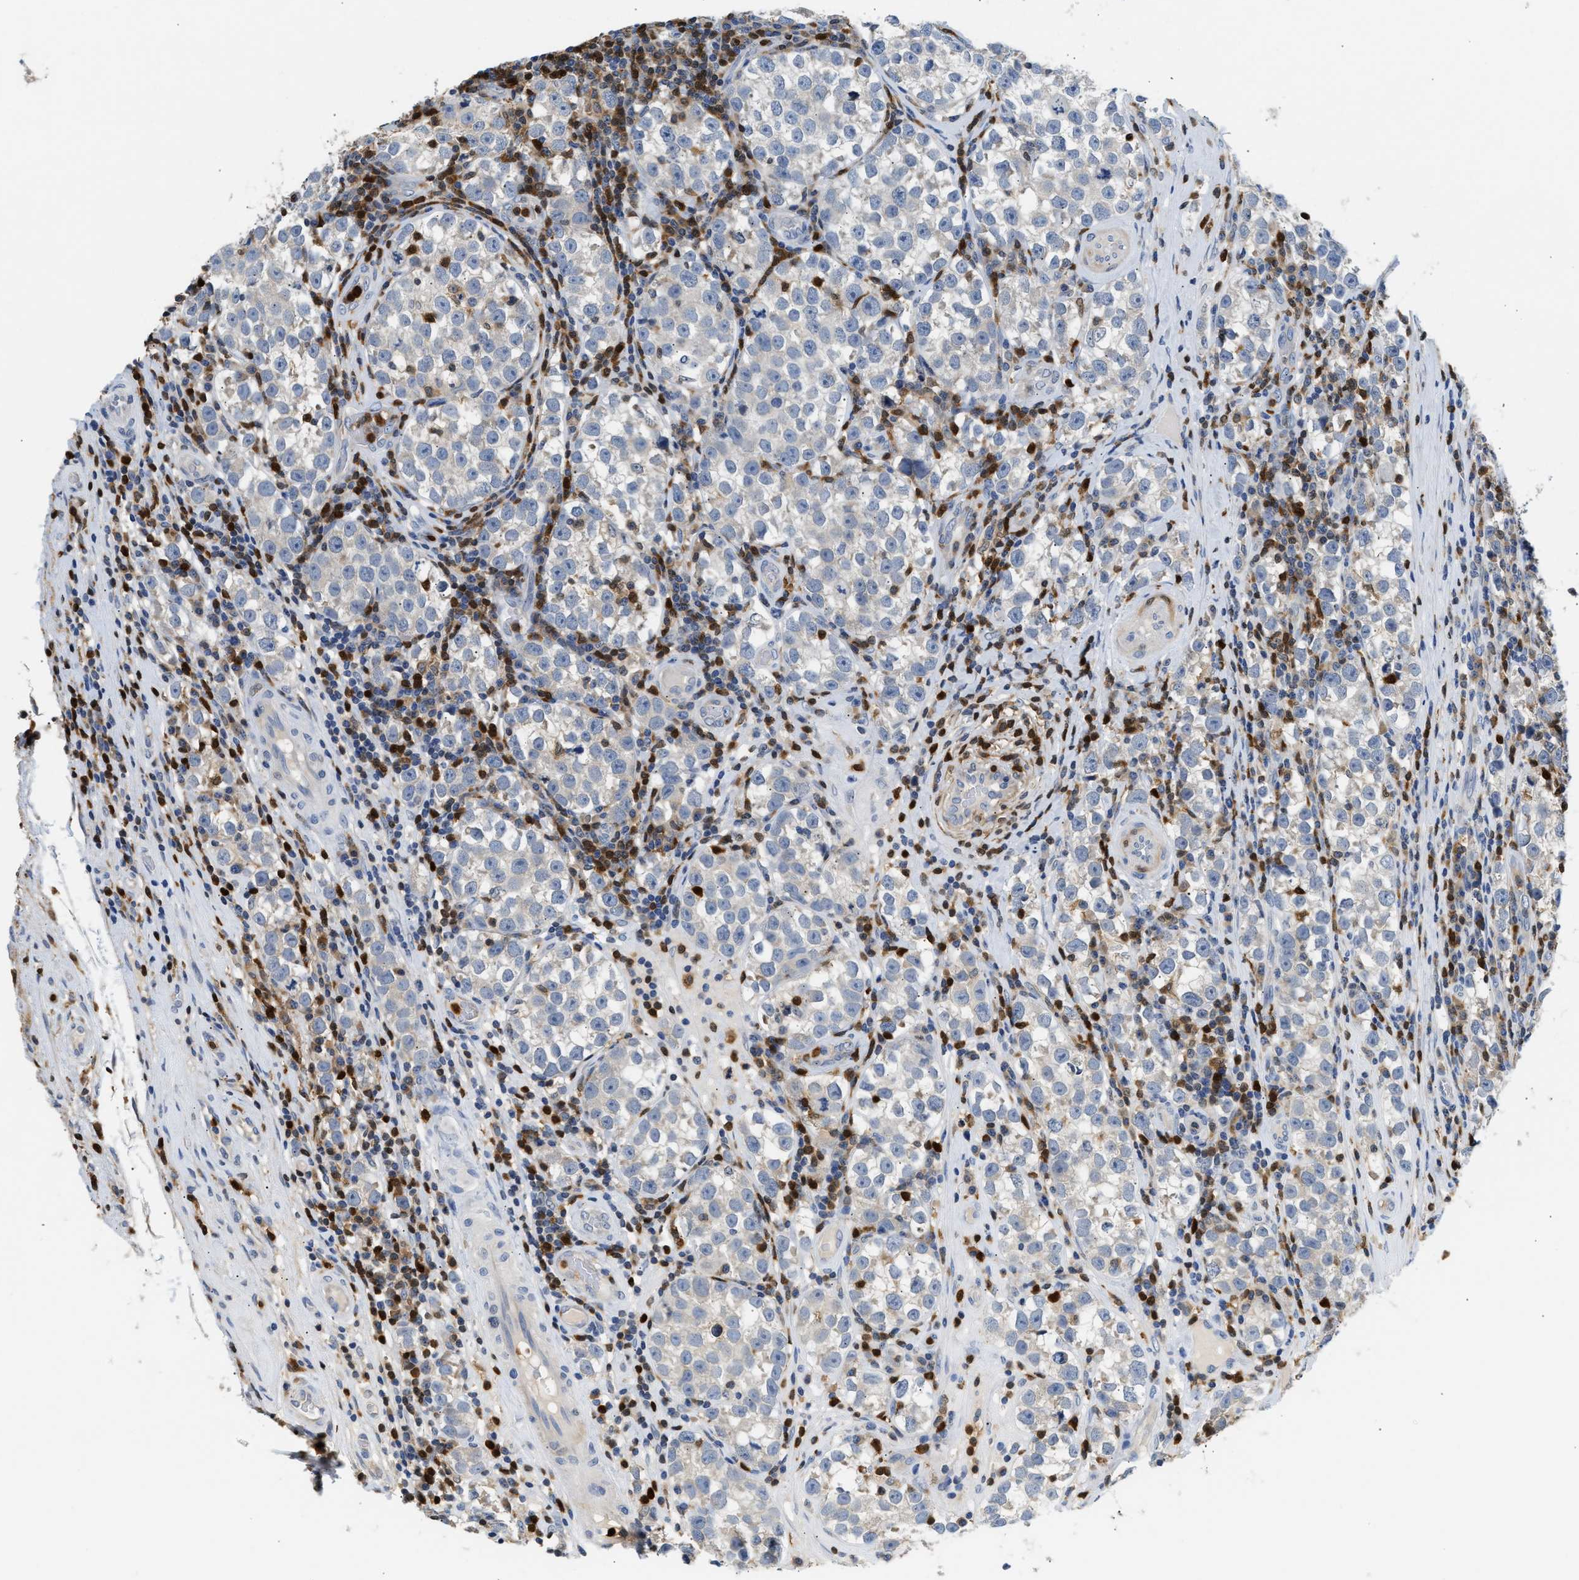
{"staining": {"intensity": "negative", "quantity": "none", "location": "none"}, "tissue": "testis cancer", "cell_type": "Tumor cells", "image_type": "cancer", "snomed": [{"axis": "morphology", "description": "Normal tissue, NOS"}, {"axis": "morphology", "description": "Seminoma, NOS"}, {"axis": "topography", "description": "Testis"}], "caption": "Tumor cells are negative for protein expression in human testis cancer.", "gene": "SLIT2", "patient": {"sex": "male", "age": 43}}